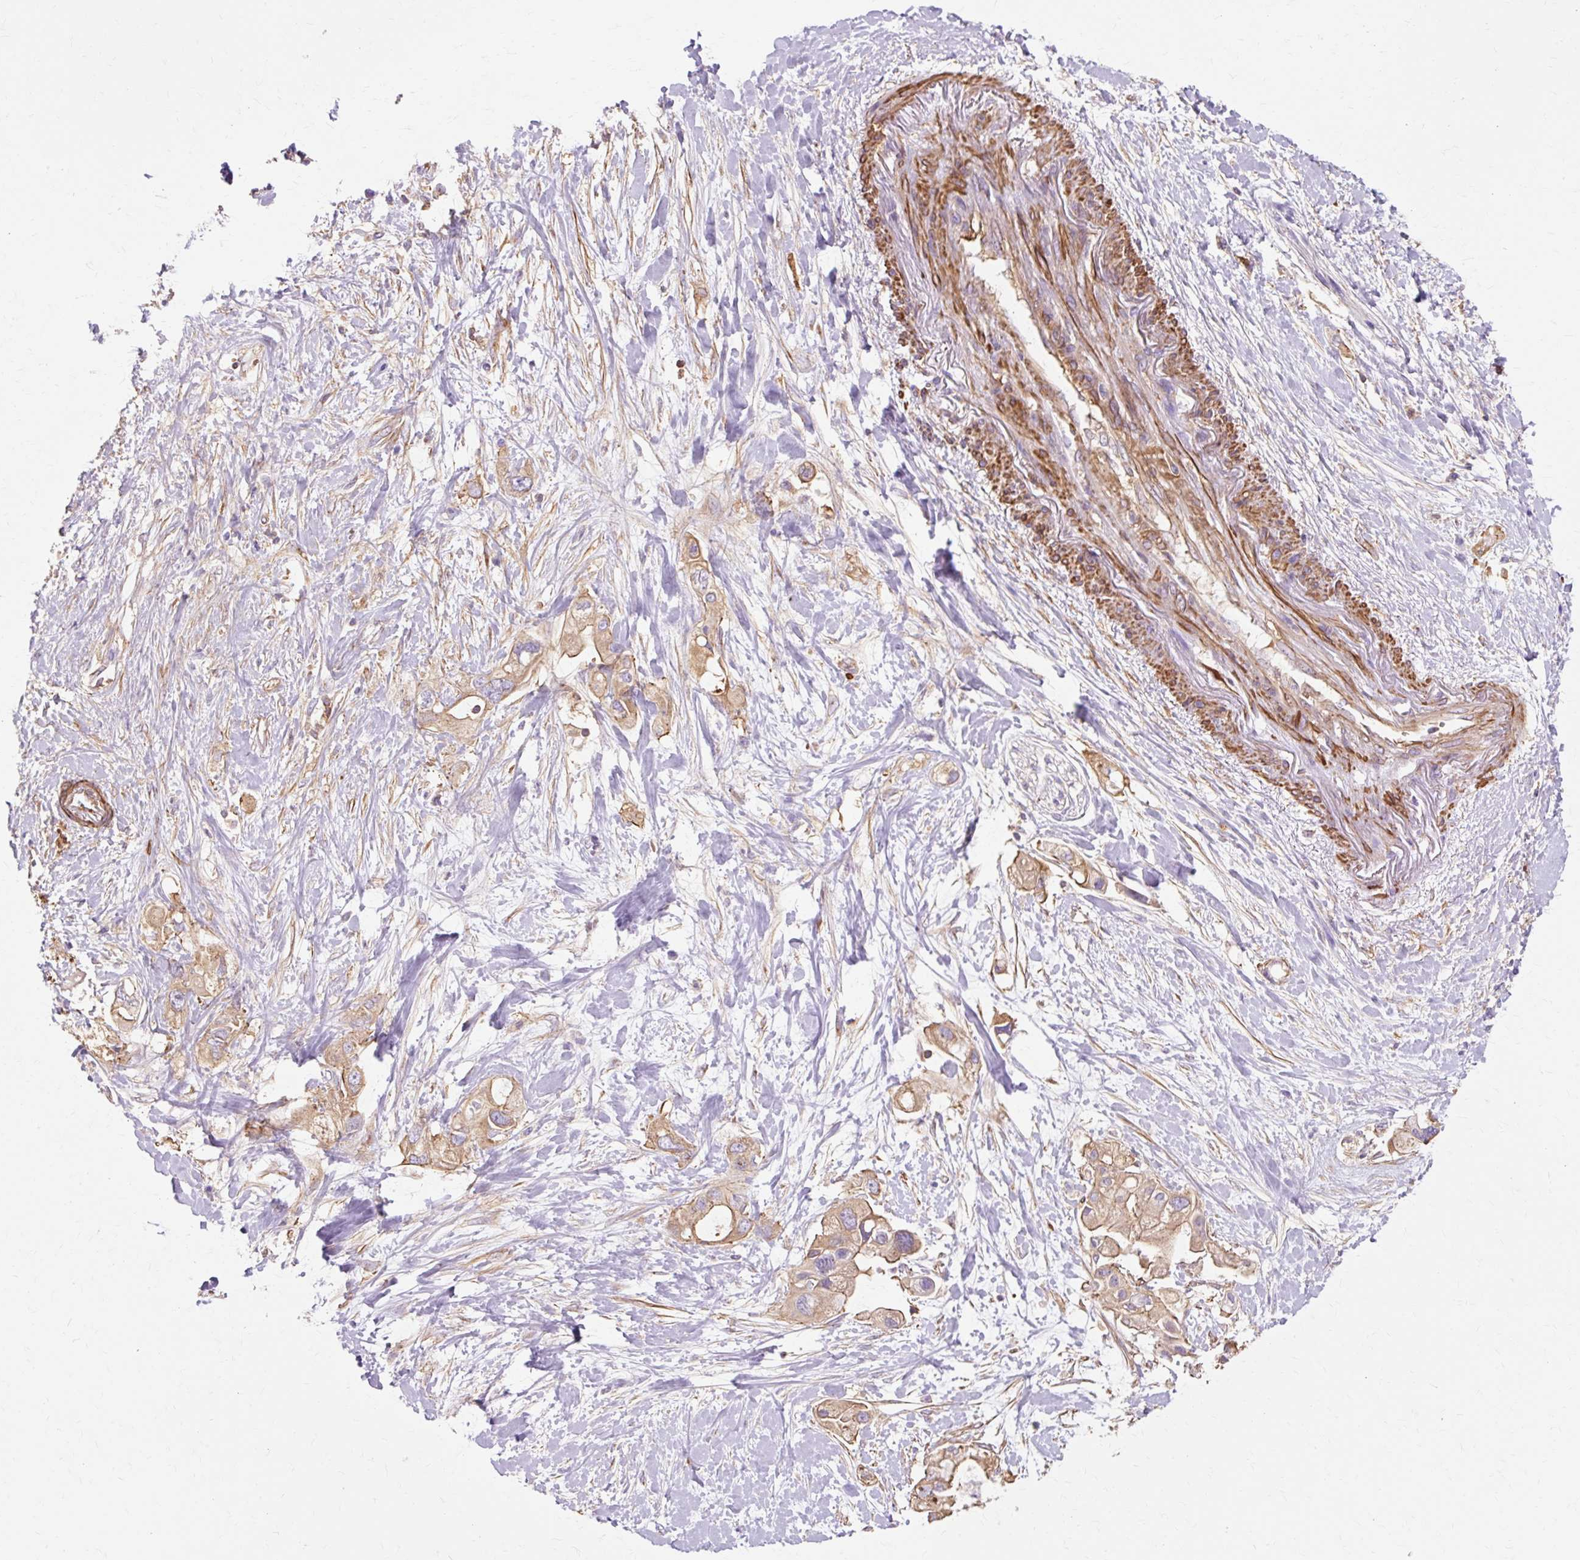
{"staining": {"intensity": "moderate", "quantity": ">75%", "location": "cytoplasmic/membranous"}, "tissue": "pancreatic cancer", "cell_type": "Tumor cells", "image_type": "cancer", "snomed": [{"axis": "morphology", "description": "Adenocarcinoma, NOS"}, {"axis": "topography", "description": "Pancreas"}], "caption": "A histopathology image of pancreatic cancer (adenocarcinoma) stained for a protein demonstrates moderate cytoplasmic/membranous brown staining in tumor cells. (DAB (3,3'-diaminobenzidine) IHC, brown staining for protein, blue staining for nuclei).", "gene": "TBC1D2B", "patient": {"sex": "female", "age": 56}}